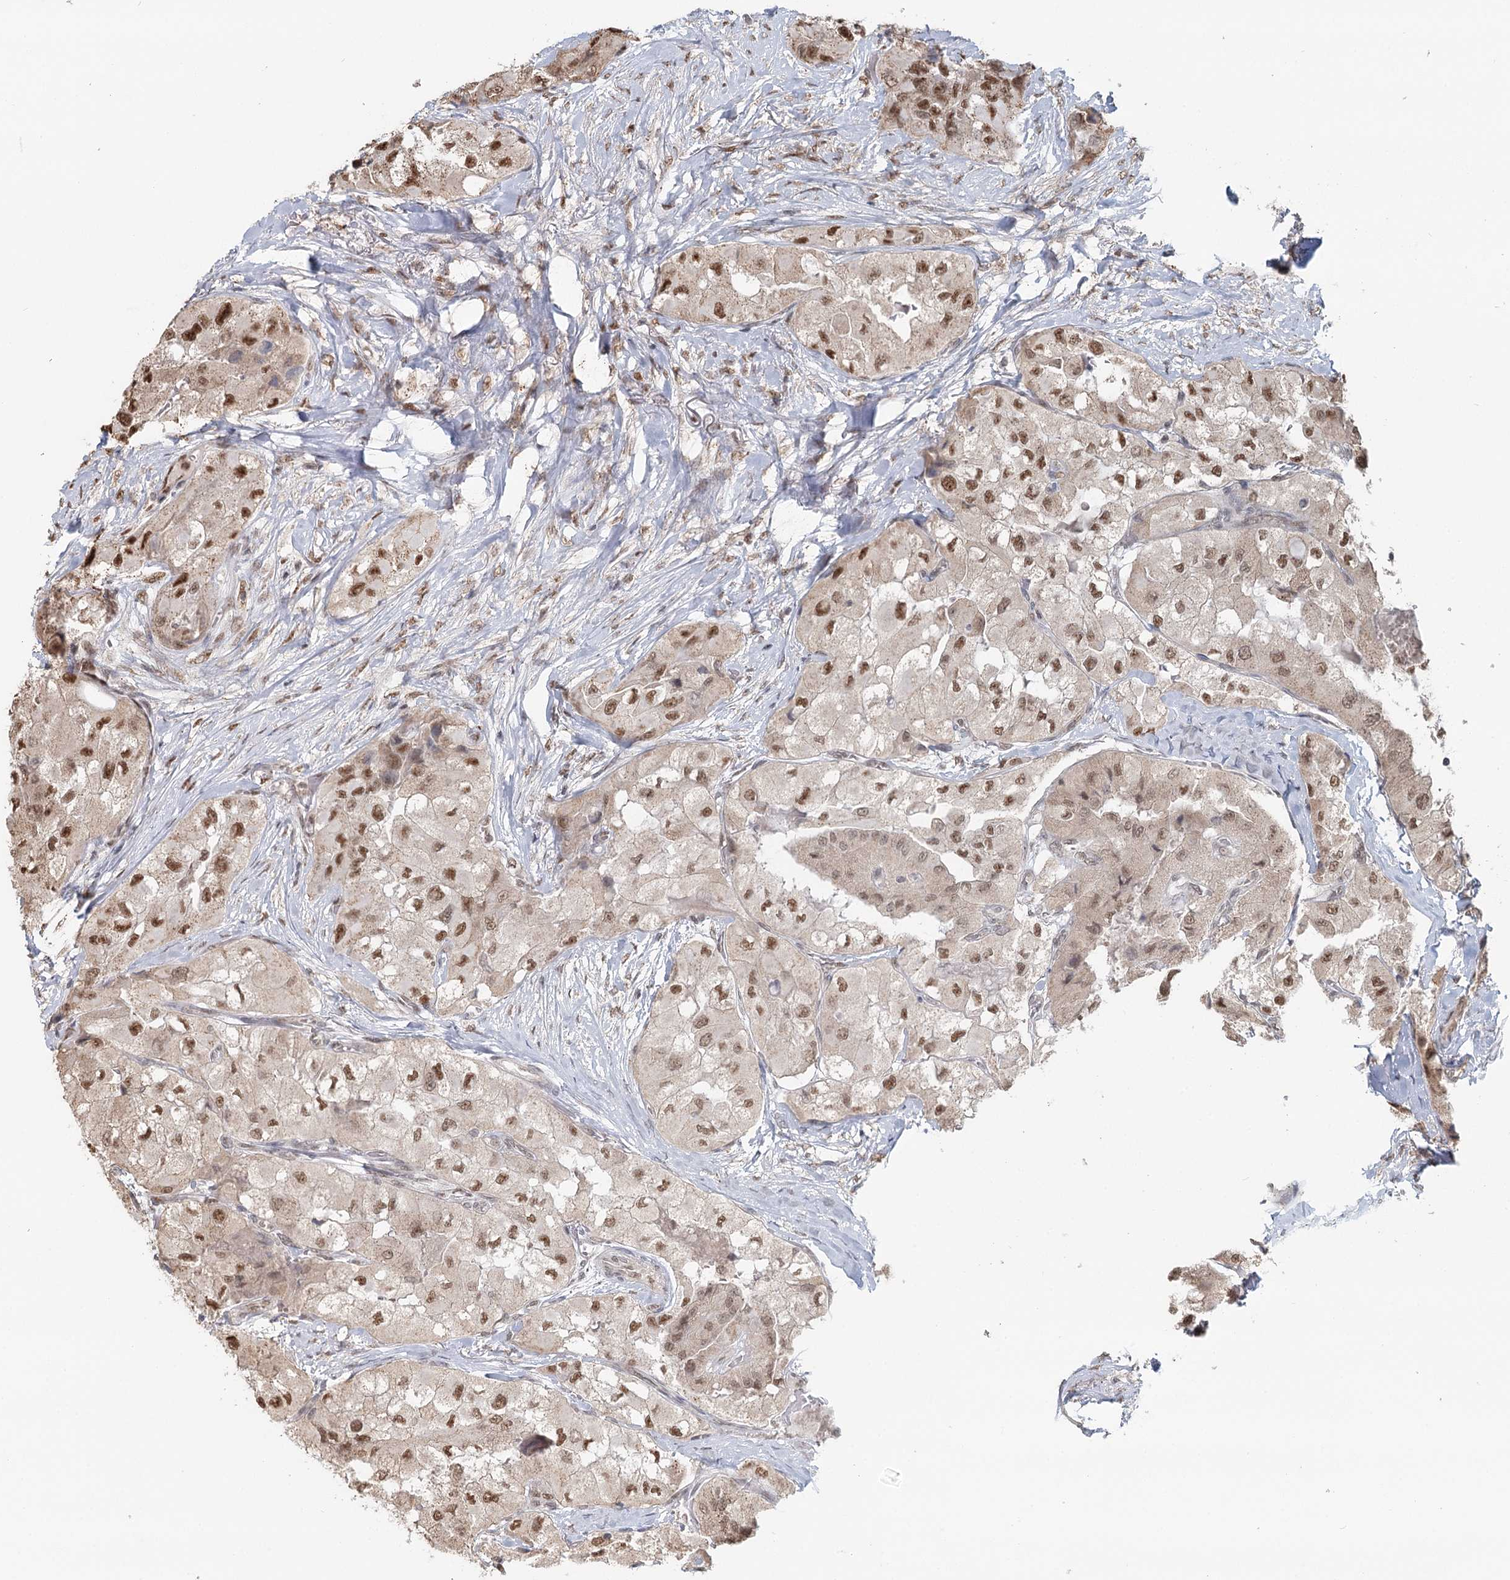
{"staining": {"intensity": "moderate", "quantity": ">75%", "location": "nuclear"}, "tissue": "thyroid cancer", "cell_type": "Tumor cells", "image_type": "cancer", "snomed": [{"axis": "morphology", "description": "Papillary adenocarcinoma, NOS"}, {"axis": "topography", "description": "Thyroid gland"}], "caption": "Human thyroid cancer stained with a protein marker demonstrates moderate staining in tumor cells.", "gene": "GPALPP1", "patient": {"sex": "female", "age": 59}}